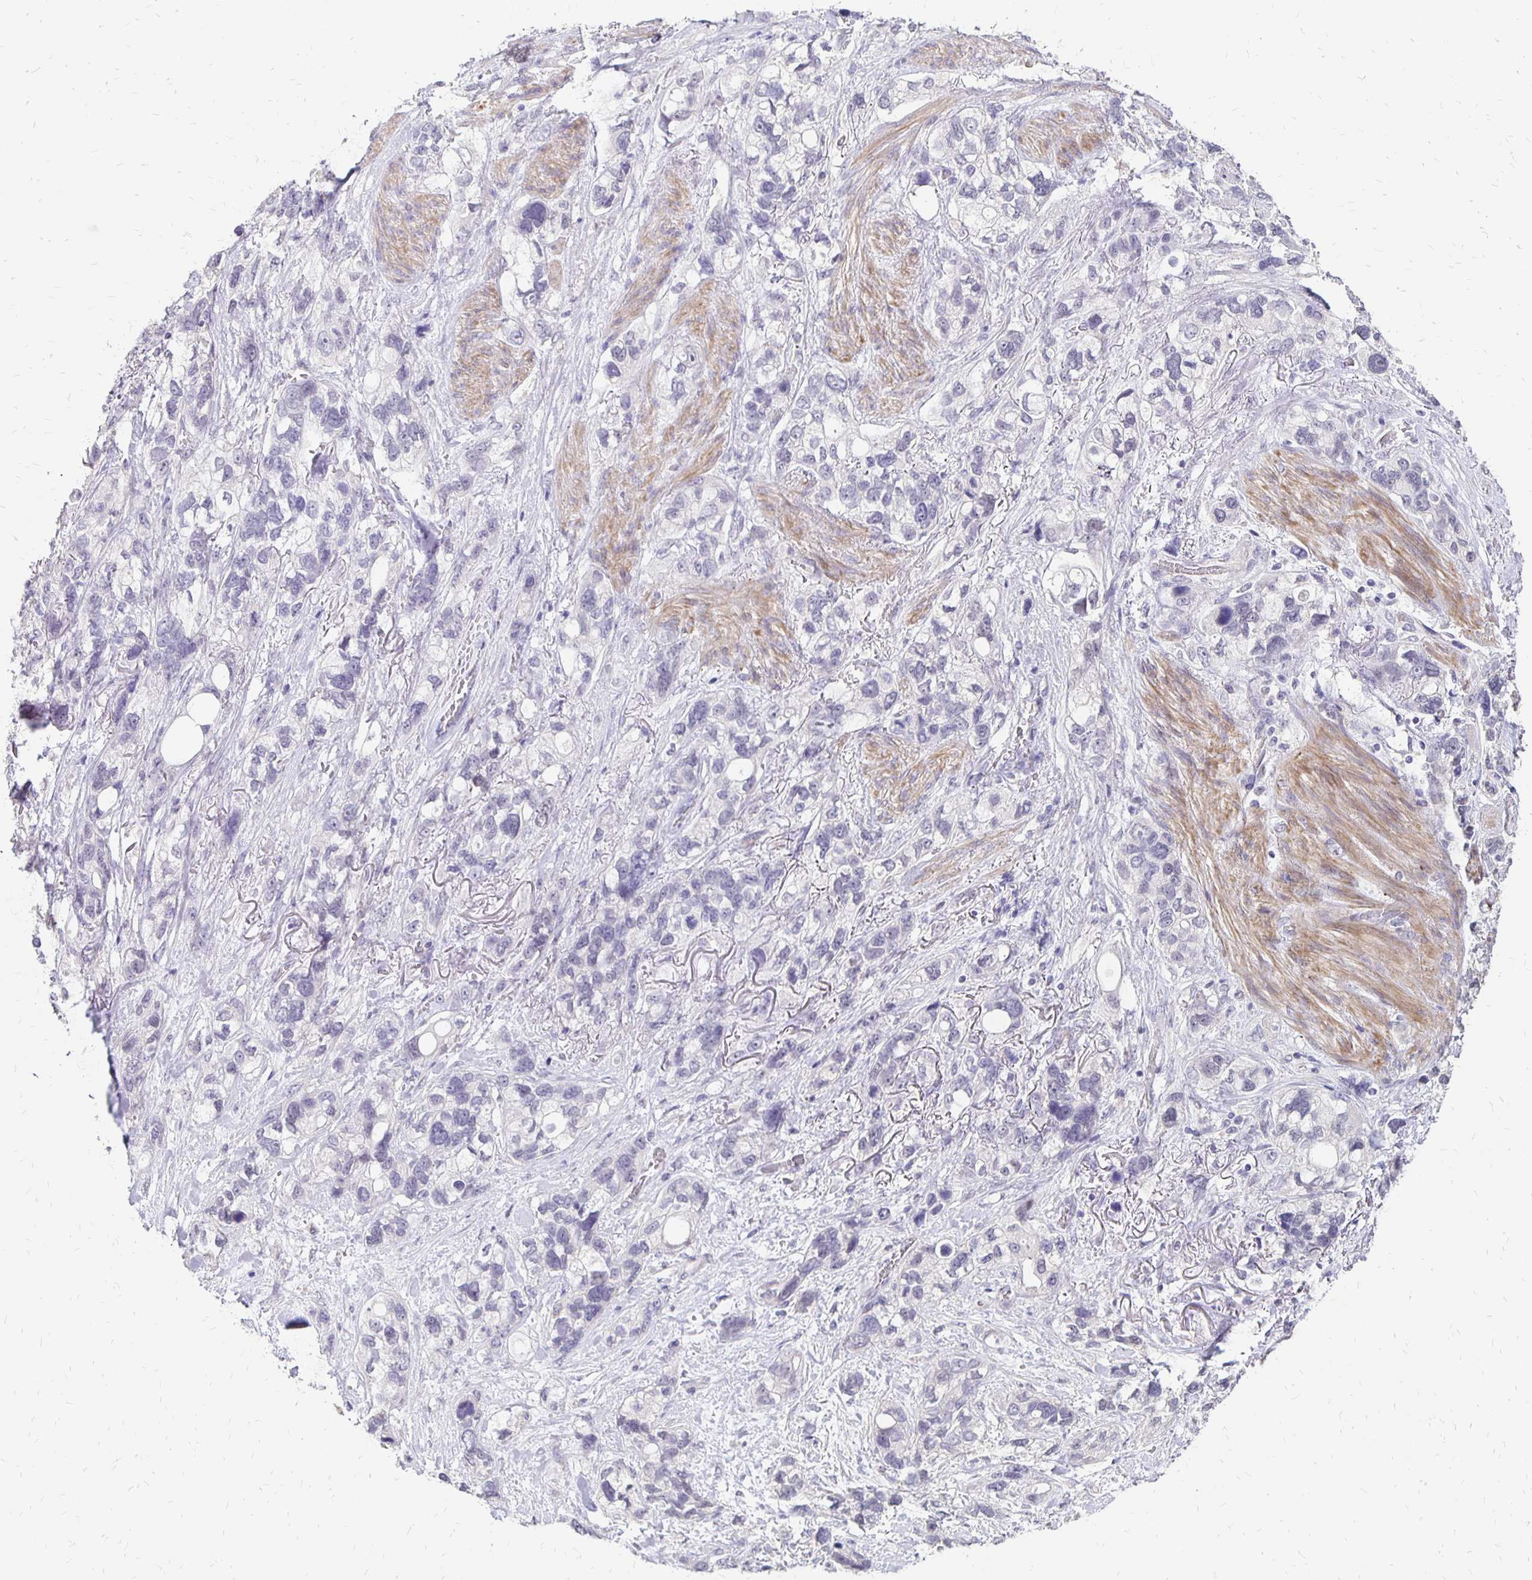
{"staining": {"intensity": "negative", "quantity": "none", "location": "none"}, "tissue": "stomach cancer", "cell_type": "Tumor cells", "image_type": "cancer", "snomed": [{"axis": "morphology", "description": "Adenocarcinoma, NOS"}, {"axis": "topography", "description": "Stomach, upper"}], "caption": "High power microscopy image of an immunohistochemistry micrograph of stomach cancer (adenocarcinoma), revealing no significant positivity in tumor cells.", "gene": "ATOSB", "patient": {"sex": "female", "age": 81}}